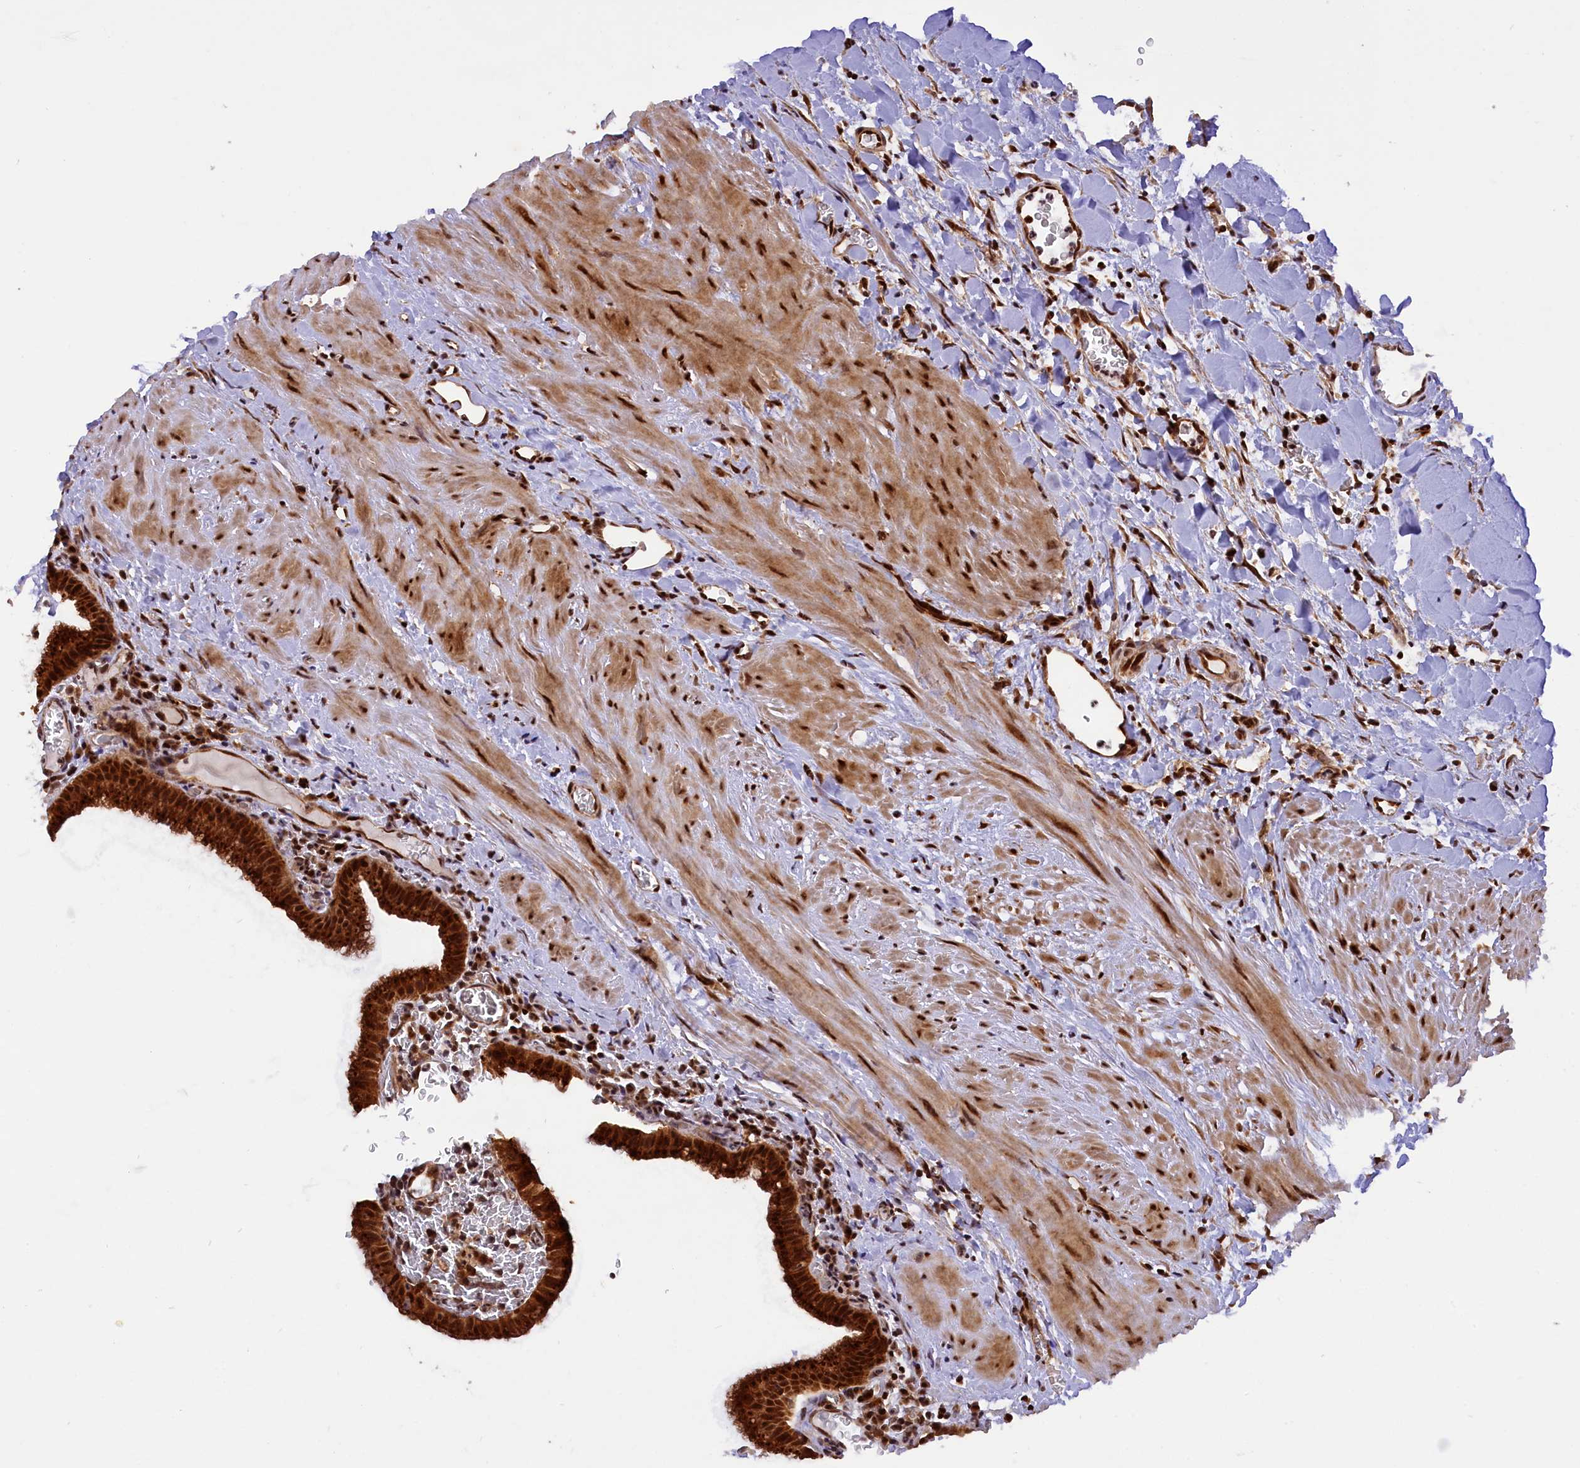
{"staining": {"intensity": "strong", "quantity": ">75%", "location": "cytoplasmic/membranous,nuclear"}, "tissue": "gallbladder", "cell_type": "Glandular cells", "image_type": "normal", "snomed": [{"axis": "morphology", "description": "Normal tissue, NOS"}, {"axis": "topography", "description": "Gallbladder"}], "caption": "DAB immunohistochemical staining of benign human gallbladder exhibits strong cytoplasmic/membranous,nuclear protein expression in approximately >75% of glandular cells. Using DAB (brown) and hematoxylin (blue) stains, captured at high magnification using brightfield microscopy.", "gene": "SAMD4A", "patient": {"sex": "male", "age": 78}}